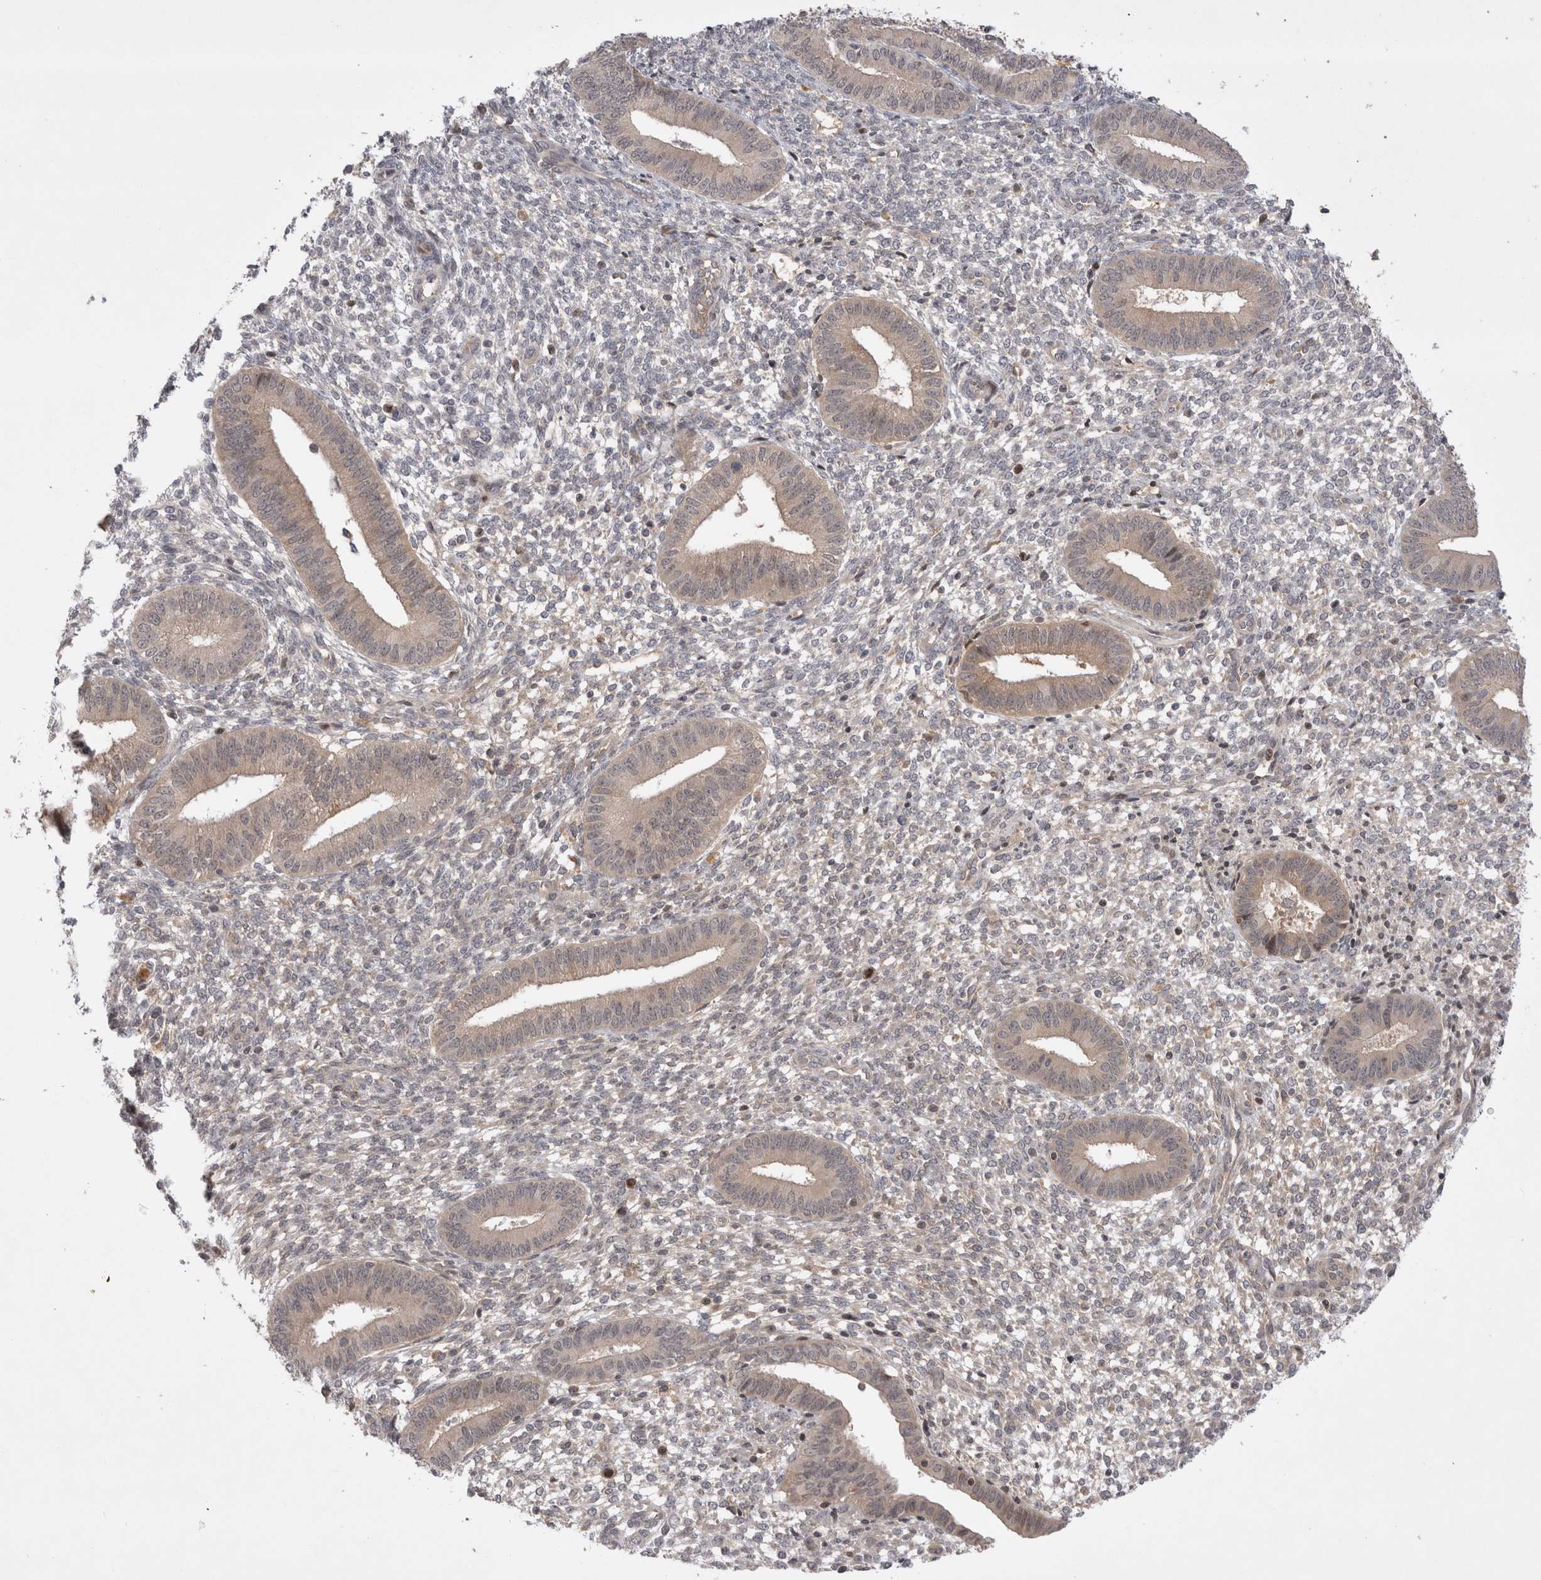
{"staining": {"intensity": "weak", "quantity": "<25%", "location": "cytoplasmic/membranous"}, "tissue": "endometrium", "cell_type": "Cells in endometrial stroma", "image_type": "normal", "snomed": [{"axis": "morphology", "description": "Normal tissue, NOS"}, {"axis": "topography", "description": "Endometrium"}], "caption": "Immunohistochemistry (IHC) histopathology image of normal endometrium: endometrium stained with DAB reveals no significant protein staining in cells in endometrial stroma.", "gene": "PLEKHM1", "patient": {"sex": "female", "age": 46}}